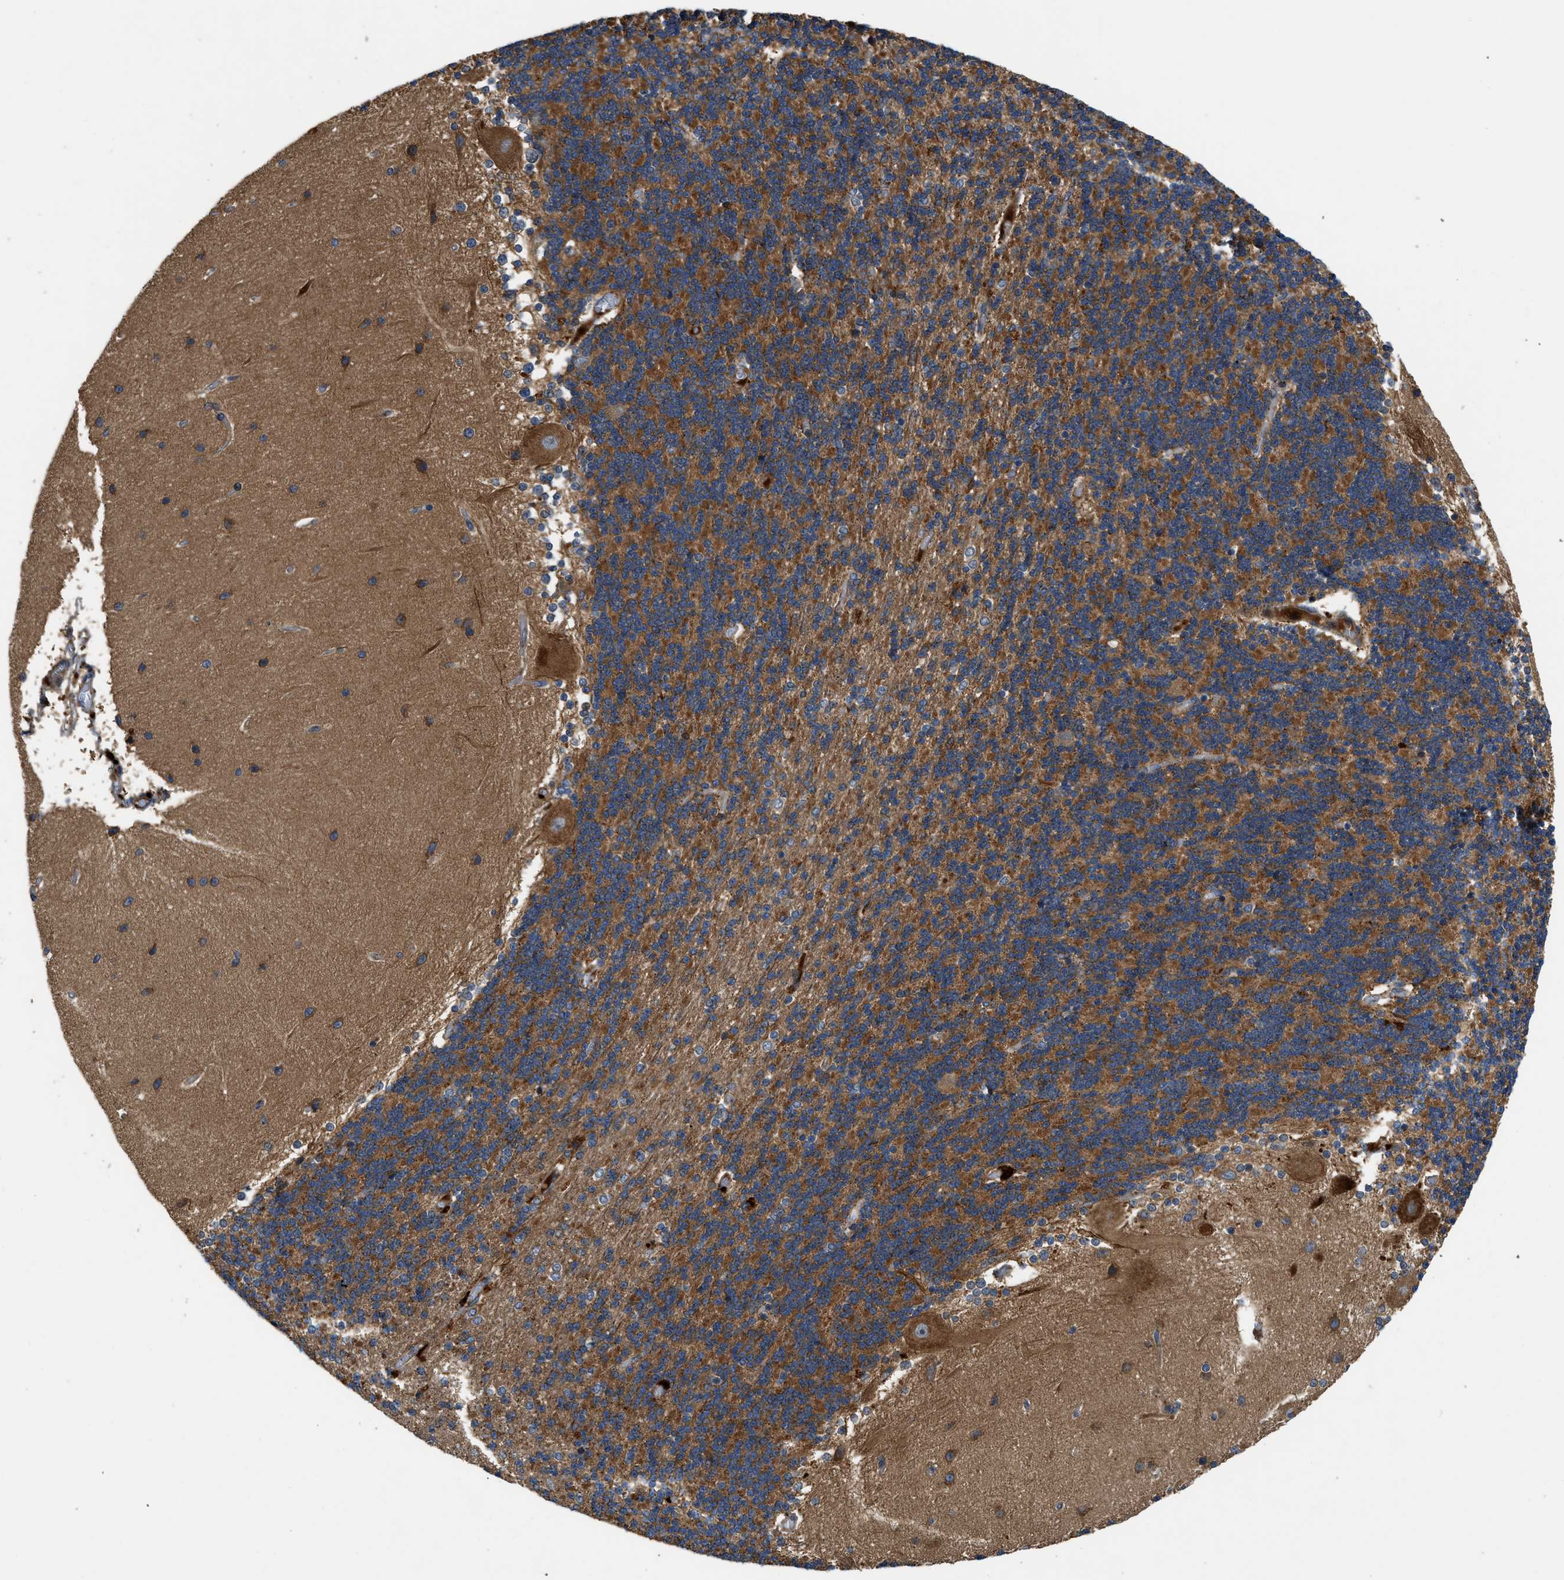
{"staining": {"intensity": "moderate", "quantity": ">75%", "location": "cytoplasmic/membranous"}, "tissue": "cerebellum", "cell_type": "Cells in granular layer", "image_type": "normal", "snomed": [{"axis": "morphology", "description": "Normal tissue, NOS"}, {"axis": "topography", "description": "Cerebellum"}], "caption": "Immunohistochemical staining of unremarkable human cerebellum displays moderate cytoplasmic/membranous protein staining in about >75% of cells in granular layer. (DAB = brown stain, brightfield microscopy at high magnification).", "gene": "CNNM3", "patient": {"sex": "female", "age": 54}}